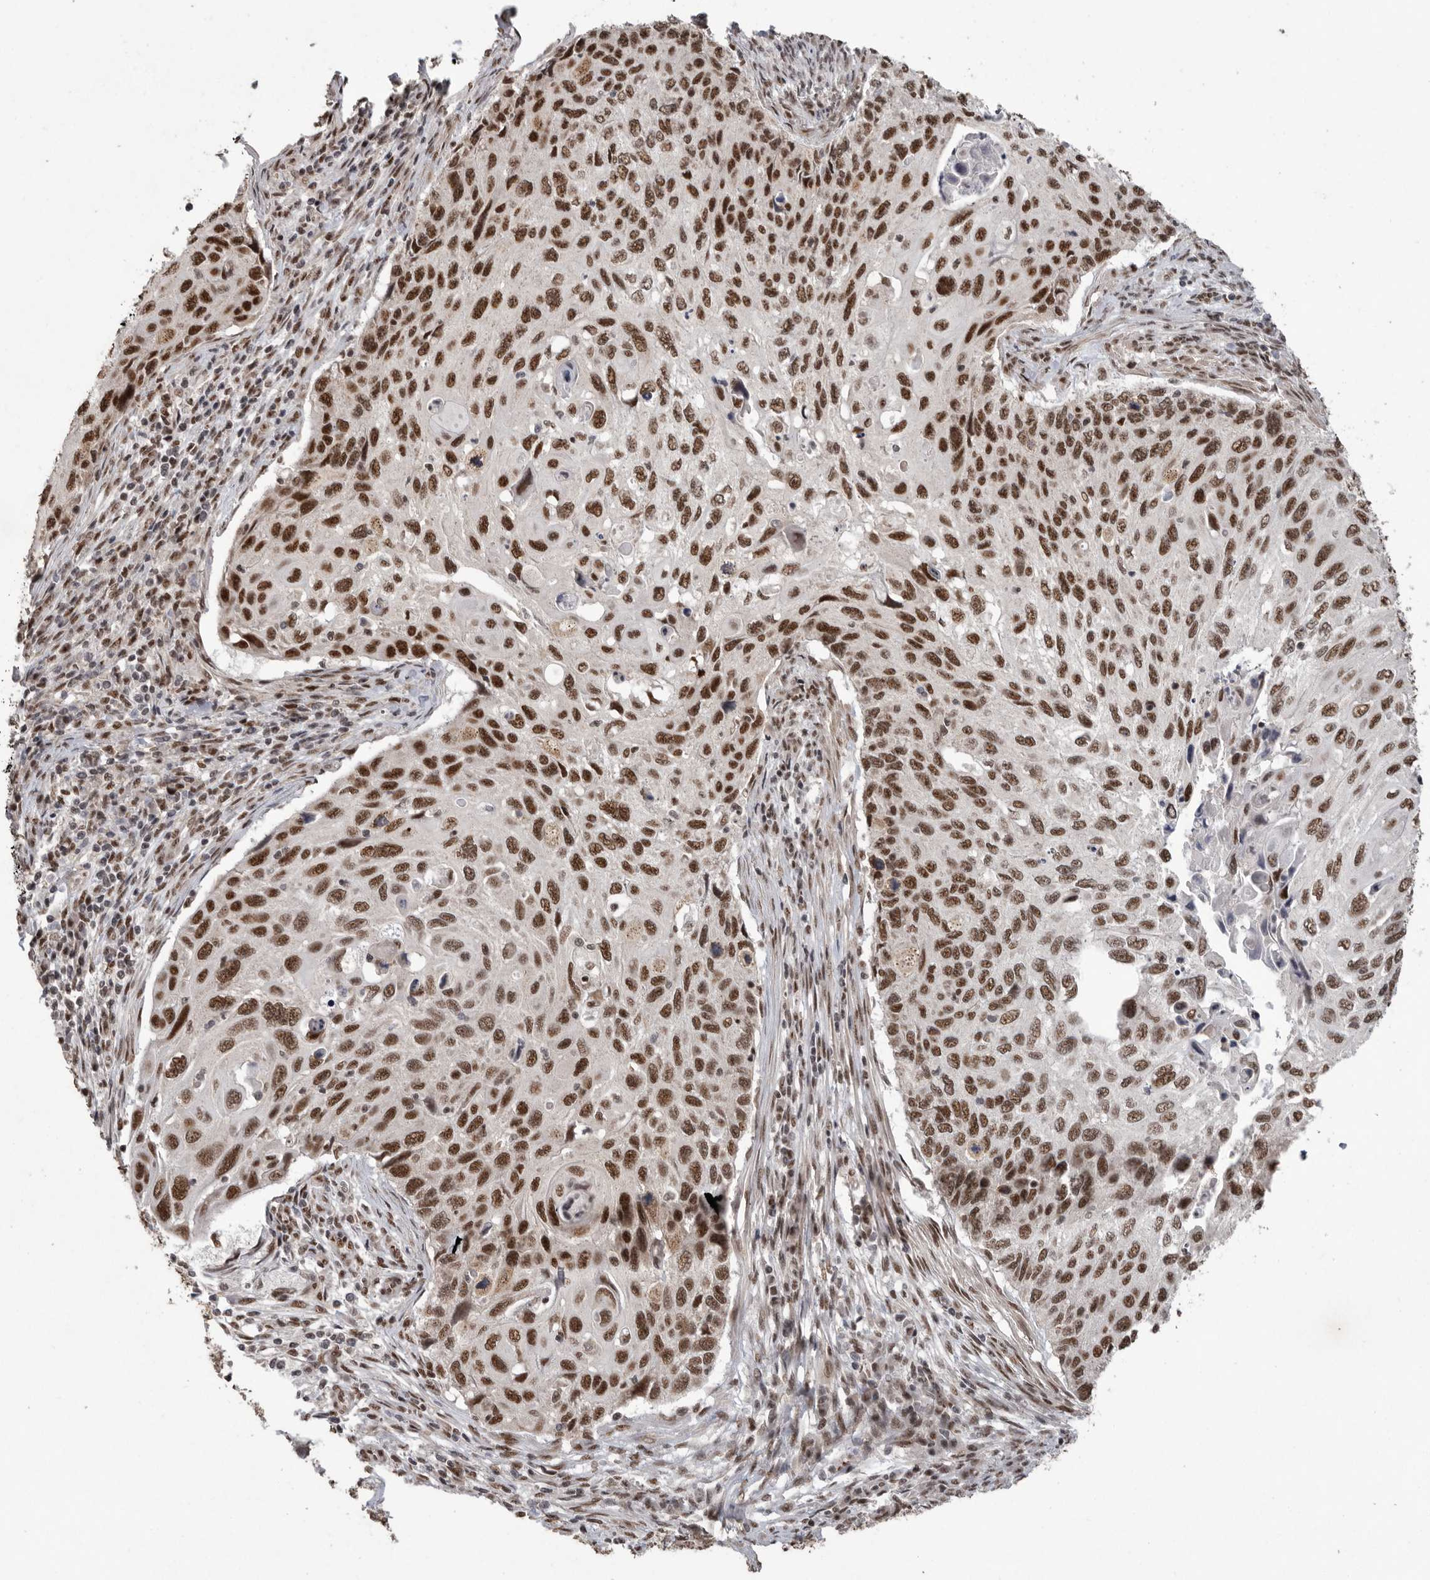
{"staining": {"intensity": "strong", "quantity": ">75%", "location": "nuclear"}, "tissue": "cervical cancer", "cell_type": "Tumor cells", "image_type": "cancer", "snomed": [{"axis": "morphology", "description": "Squamous cell carcinoma, NOS"}, {"axis": "topography", "description": "Cervix"}], "caption": "This is an image of immunohistochemistry staining of cervical cancer, which shows strong expression in the nuclear of tumor cells.", "gene": "PPP1R10", "patient": {"sex": "female", "age": 70}}